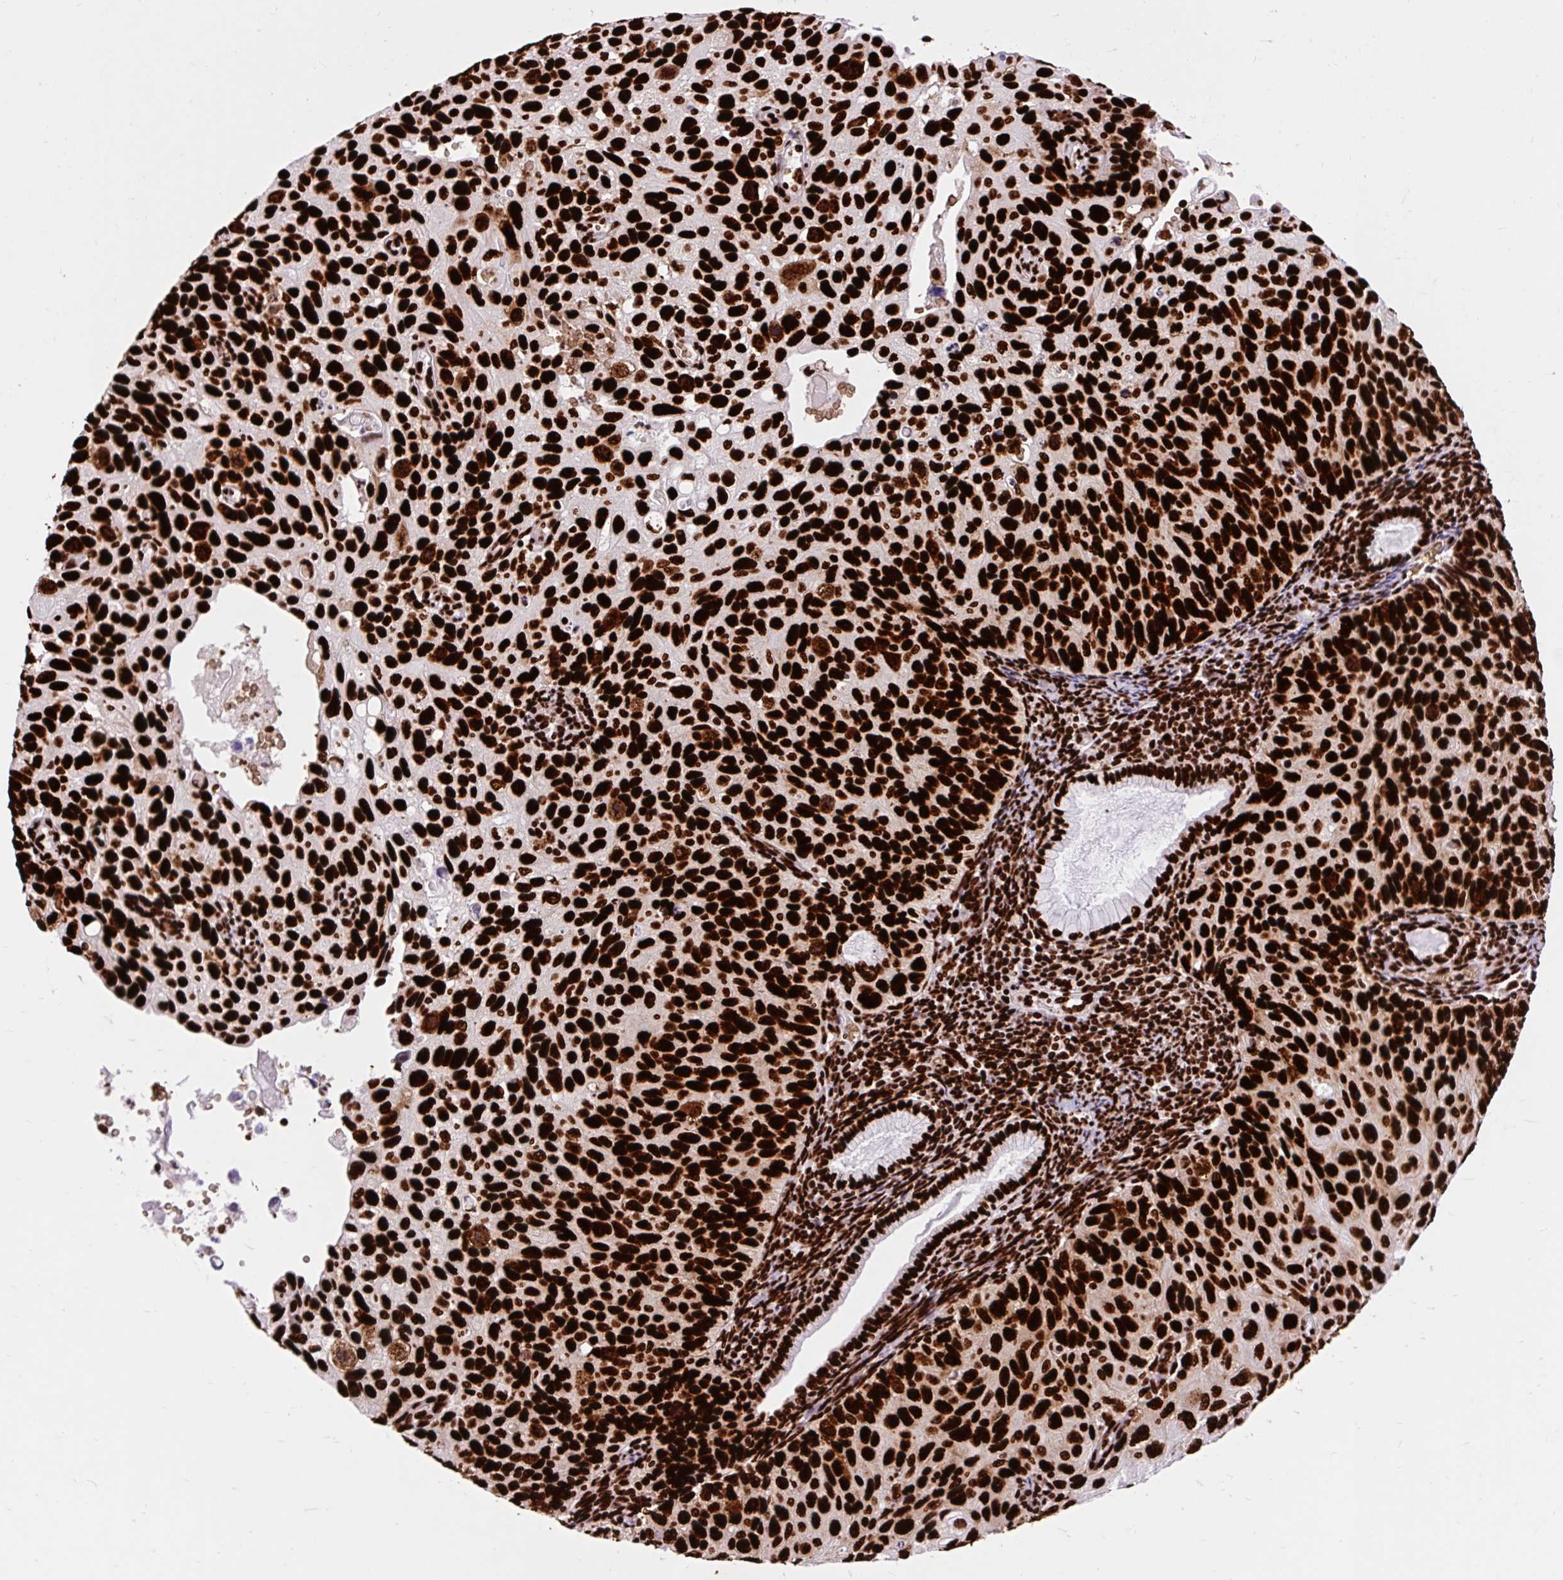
{"staining": {"intensity": "strong", "quantity": ">75%", "location": "nuclear"}, "tissue": "cervical cancer", "cell_type": "Tumor cells", "image_type": "cancer", "snomed": [{"axis": "morphology", "description": "Squamous cell carcinoma, NOS"}, {"axis": "topography", "description": "Cervix"}], "caption": "Protein expression analysis of cervical squamous cell carcinoma demonstrates strong nuclear staining in about >75% of tumor cells. The staining was performed using DAB to visualize the protein expression in brown, while the nuclei were stained in blue with hematoxylin (Magnification: 20x).", "gene": "FUS", "patient": {"sex": "female", "age": 70}}